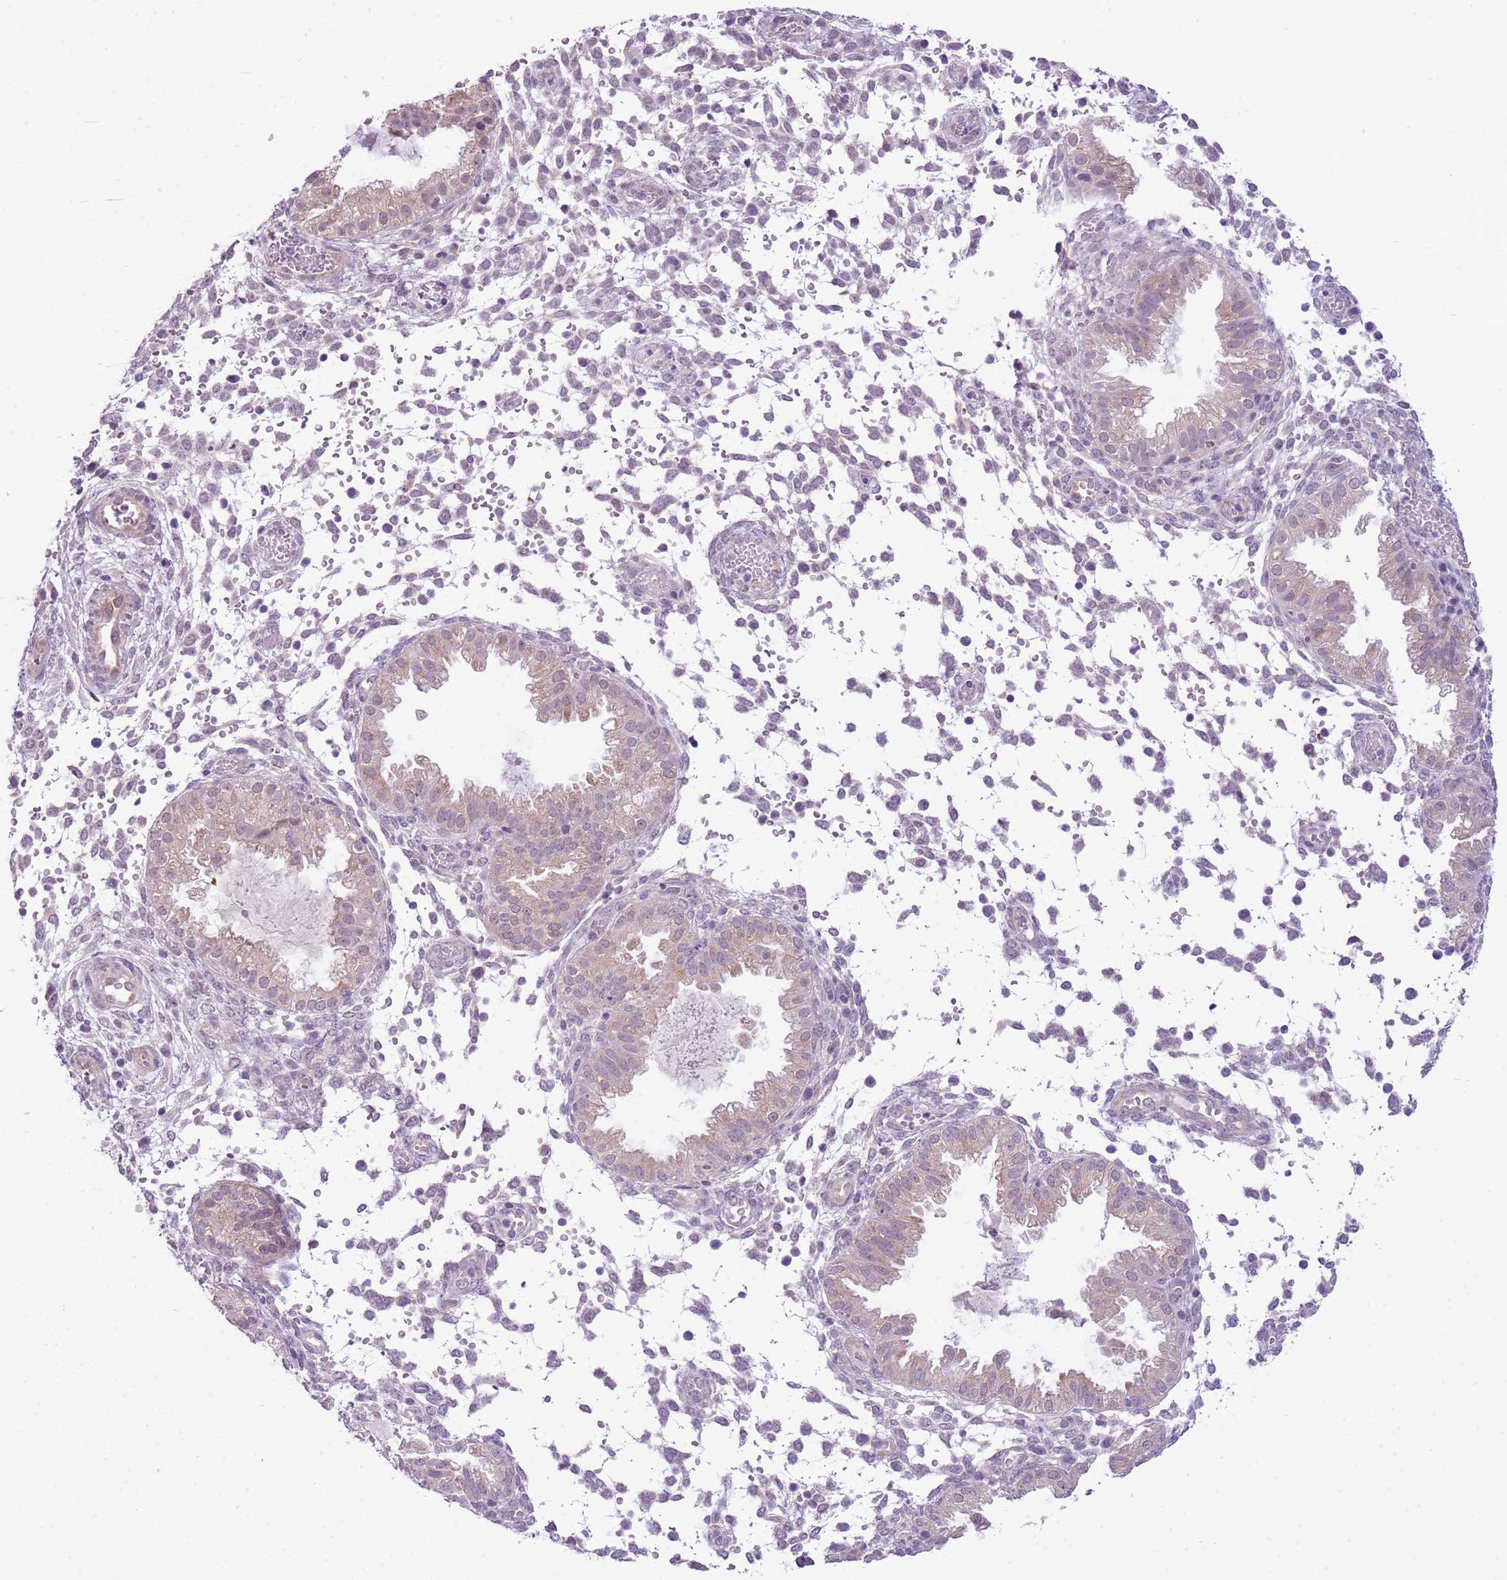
{"staining": {"intensity": "negative", "quantity": "none", "location": "none"}, "tissue": "endometrium", "cell_type": "Cells in endometrial stroma", "image_type": "normal", "snomed": [{"axis": "morphology", "description": "Normal tissue, NOS"}, {"axis": "topography", "description": "Endometrium"}], "caption": "This is an IHC histopathology image of unremarkable endometrium. There is no expression in cells in endometrial stroma.", "gene": "FAM120C", "patient": {"sex": "female", "age": 33}}